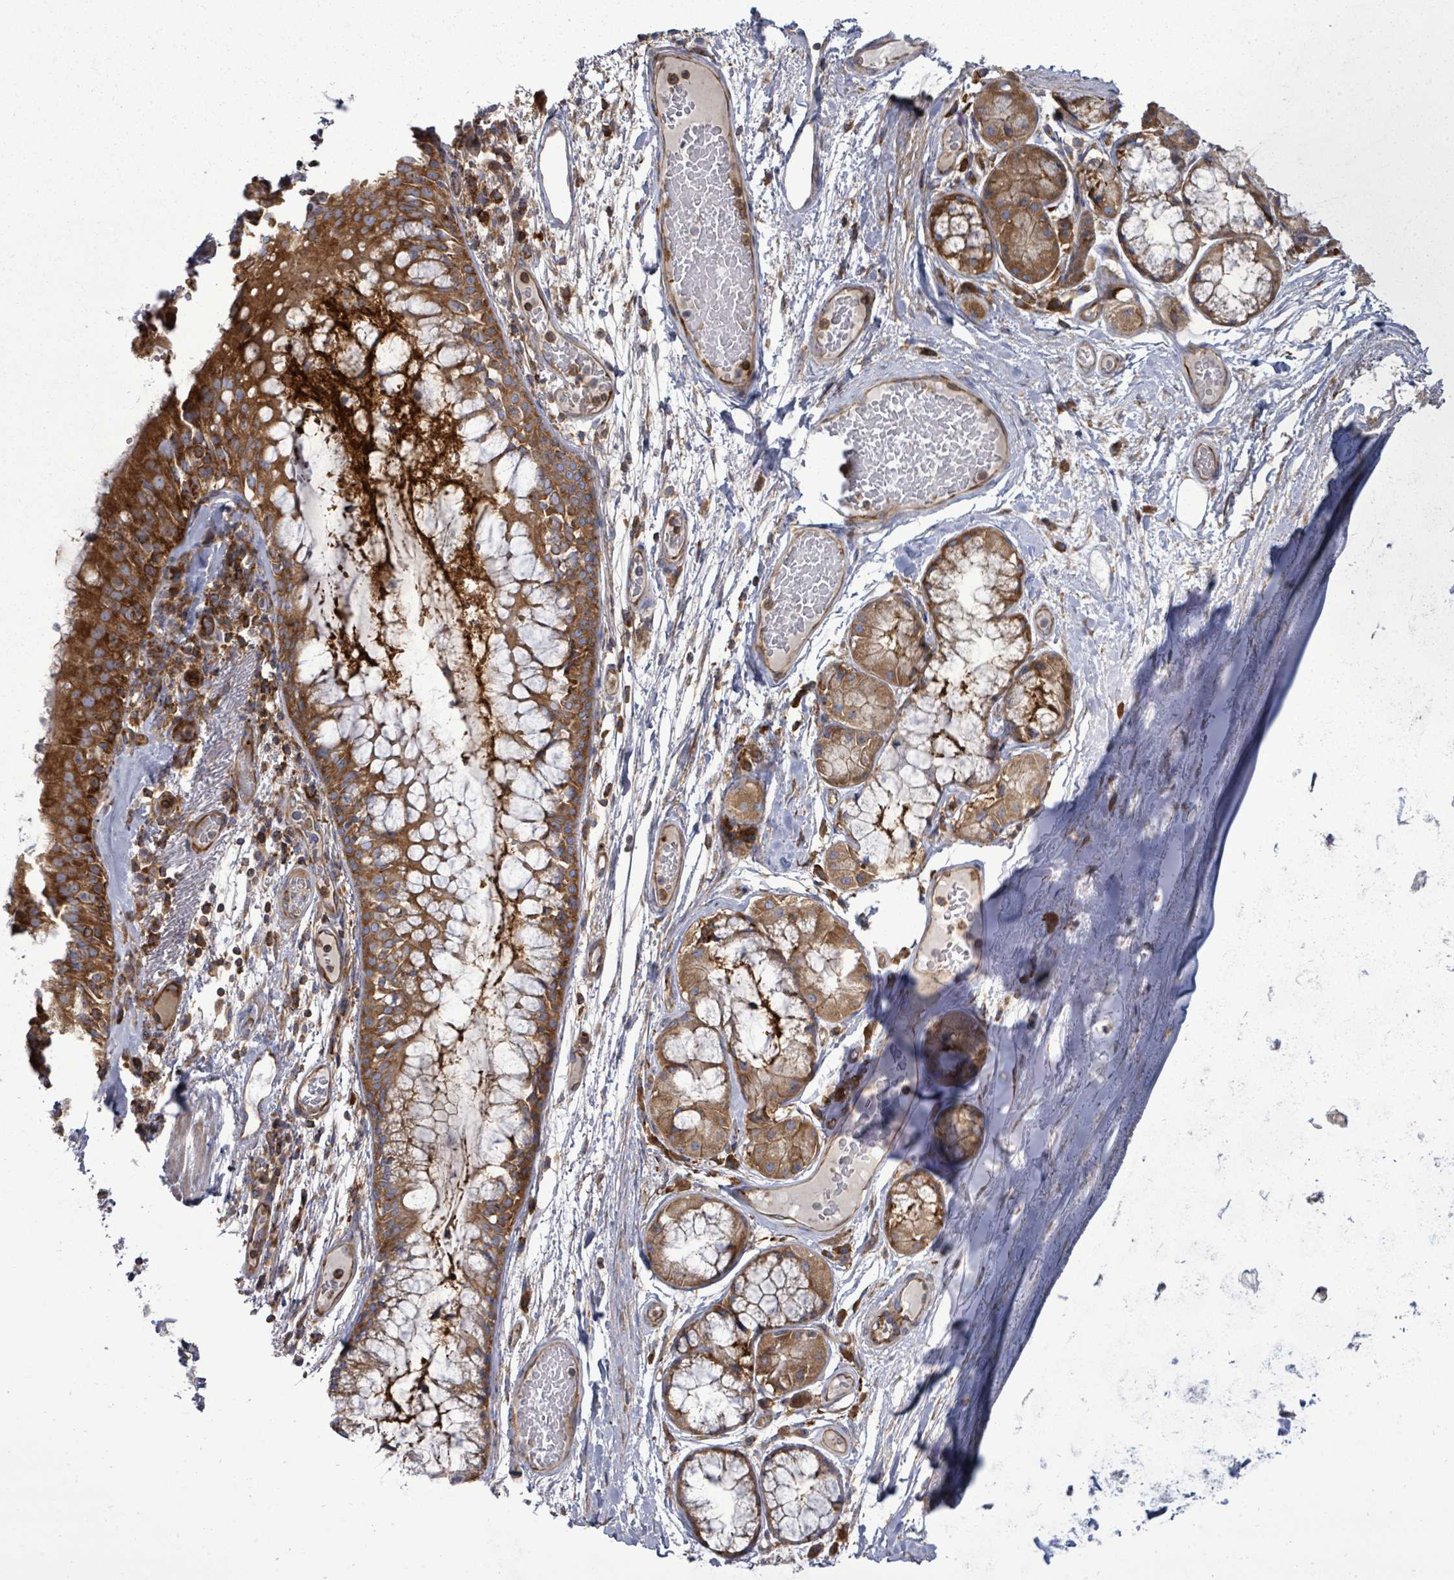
{"staining": {"intensity": "strong", "quantity": ">75%", "location": "cytoplasmic/membranous"}, "tissue": "bronchus", "cell_type": "Respiratory epithelial cells", "image_type": "normal", "snomed": [{"axis": "morphology", "description": "Normal tissue, NOS"}, {"axis": "topography", "description": "Cartilage tissue"}, {"axis": "topography", "description": "Bronchus"}], "caption": "High-power microscopy captured an immunohistochemistry (IHC) histopathology image of normal bronchus, revealing strong cytoplasmic/membranous staining in approximately >75% of respiratory epithelial cells.", "gene": "EIF3CL", "patient": {"sex": "male", "age": 63}}